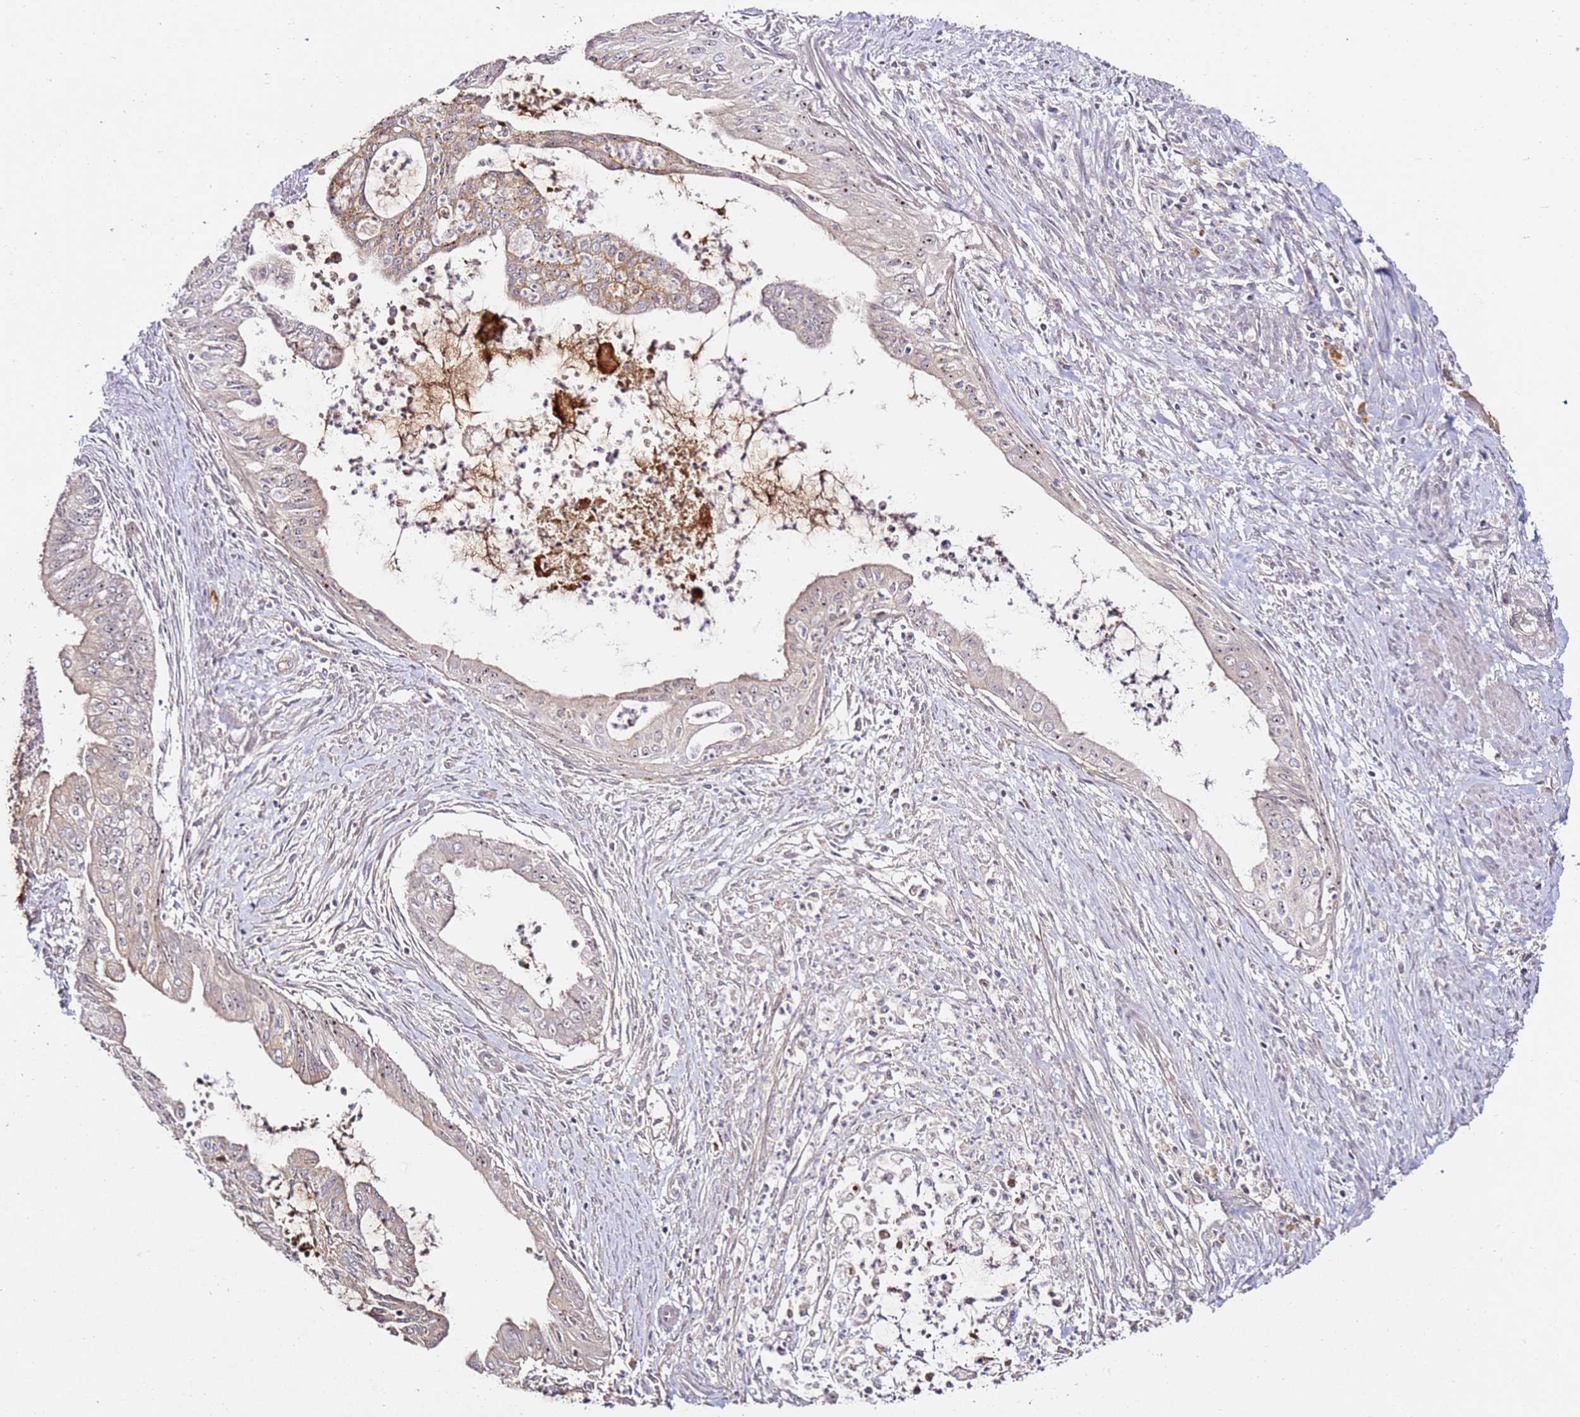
{"staining": {"intensity": "weak", "quantity": "25%-75%", "location": "nuclear"}, "tissue": "endometrial cancer", "cell_type": "Tumor cells", "image_type": "cancer", "snomed": [{"axis": "morphology", "description": "Adenocarcinoma, NOS"}, {"axis": "topography", "description": "Endometrium"}], "caption": "Immunohistochemical staining of endometrial adenocarcinoma exhibits low levels of weak nuclear expression in approximately 25%-75% of tumor cells.", "gene": "DDX27", "patient": {"sex": "female", "age": 73}}